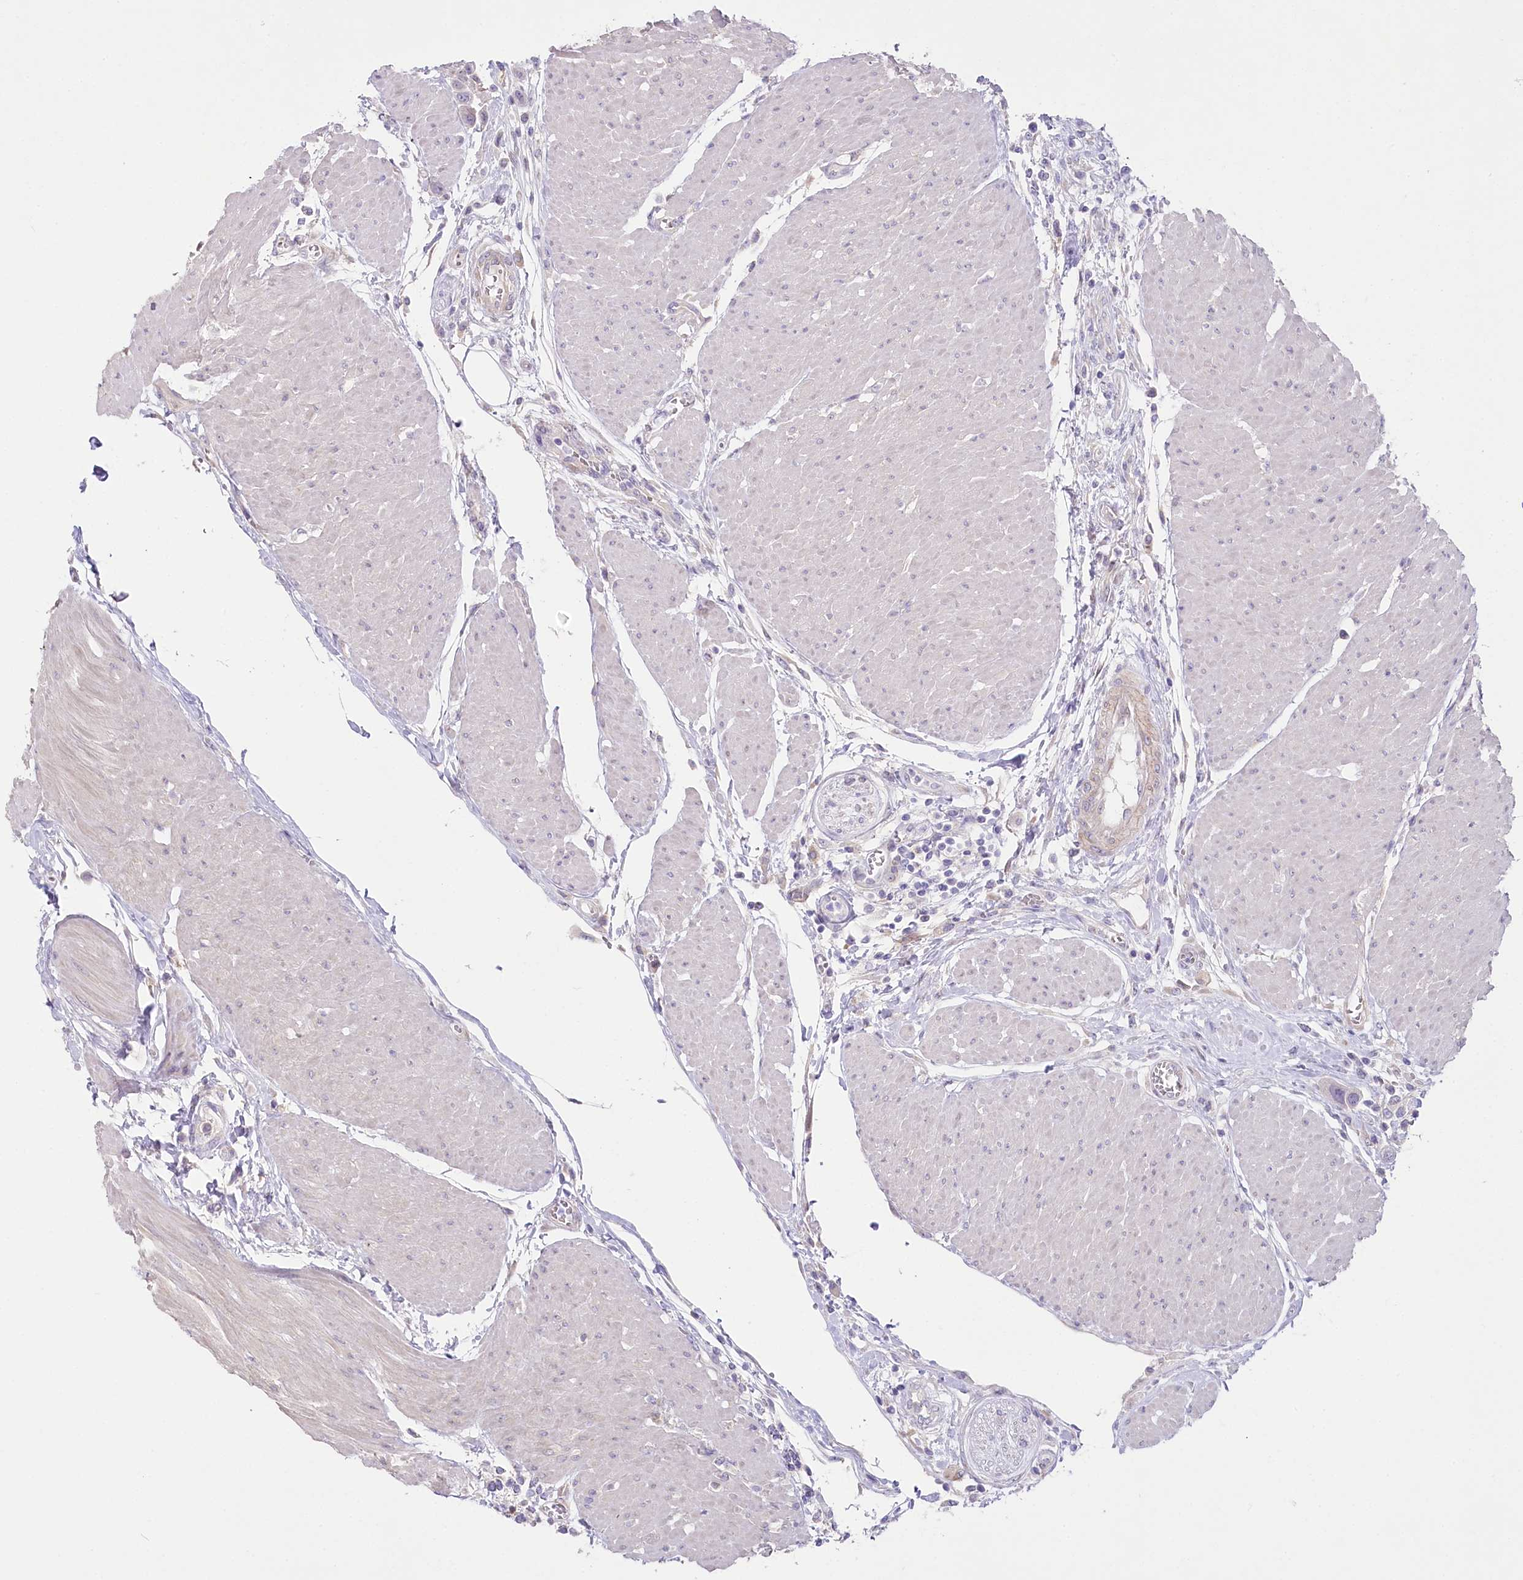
{"staining": {"intensity": "negative", "quantity": "none", "location": "none"}, "tissue": "urothelial cancer", "cell_type": "Tumor cells", "image_type": "cancer", "snomed": [{"axis": "morphology", "description": "Urothelial carcinoma, High grade"}, {"axis": "topography", "description": "Urinary bladder"}], "caption": "Immunohistochemical staining of urothelial carcinoma (high-grade) demonstrates no significant positivity in tumor cells.", "gene": "MYOZ1", "patient": {"sex": "male", "age": 50}}